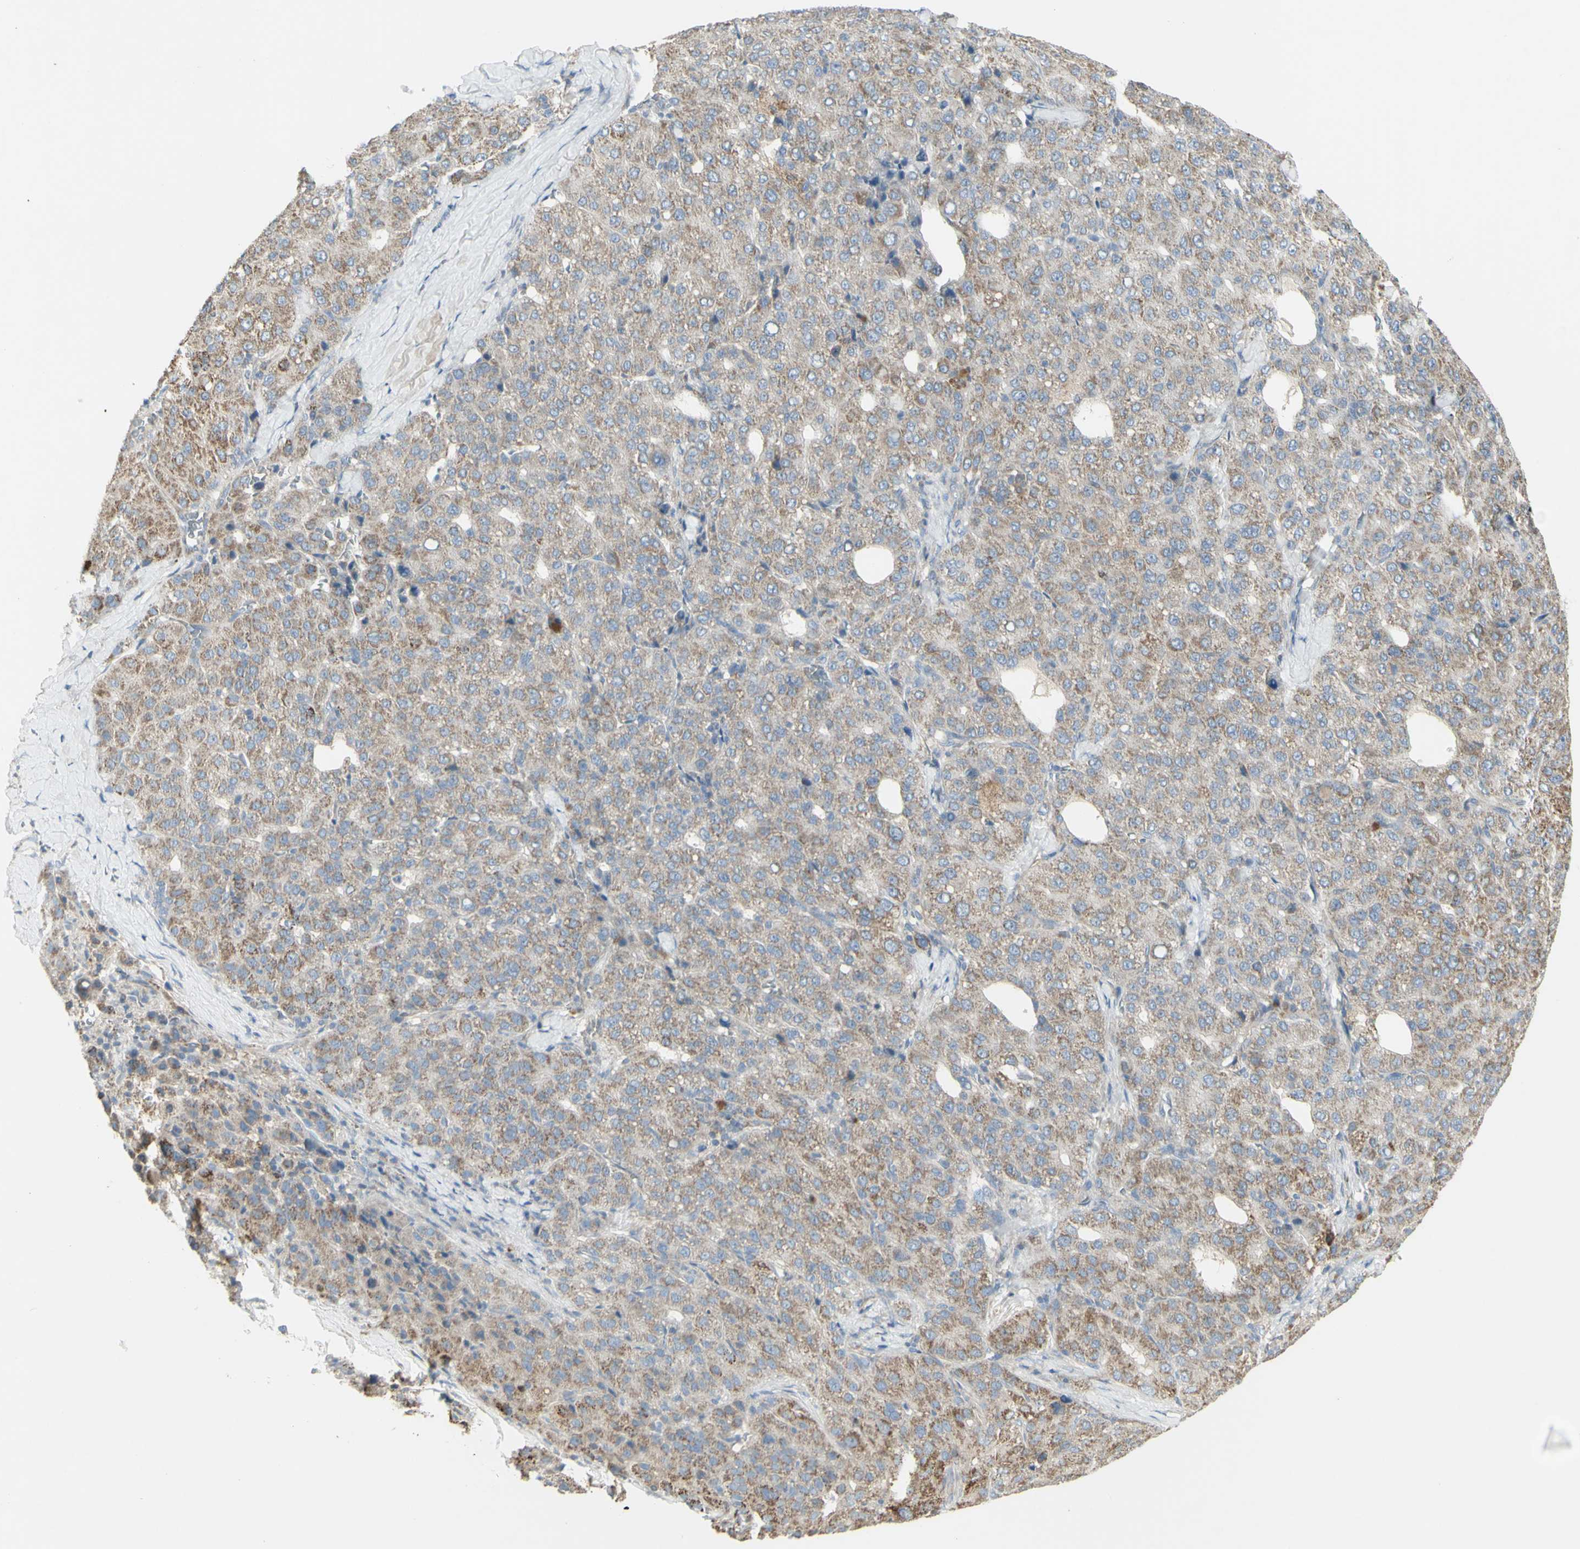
{"staining": {"intensity": "weak", "quantity": "<25%", "location": "cytoplasmic/membranous"}, "tissue": "liver cancer", "cell_type": "Tumor cells", "image_type": "cancer", "snomed": [{"axis": "morphology", "description": "Carcinoma, Hepatocellular, NOS"}, {"axis": "topography", "description": "Liver"}], "caption": "DAB (3,3'-diaminobenzidine) immunohistochemical staining of human hepatocellular carcinoma (liver) shows no significant staining in tumor cells. (DAB (3,3'-diaminobenzidine) immunohistochemistry visualized using brightfield microscopy, high magnification).", "gene": "CNTNAP1", "patient": {"sex": "male", "age": 65}}